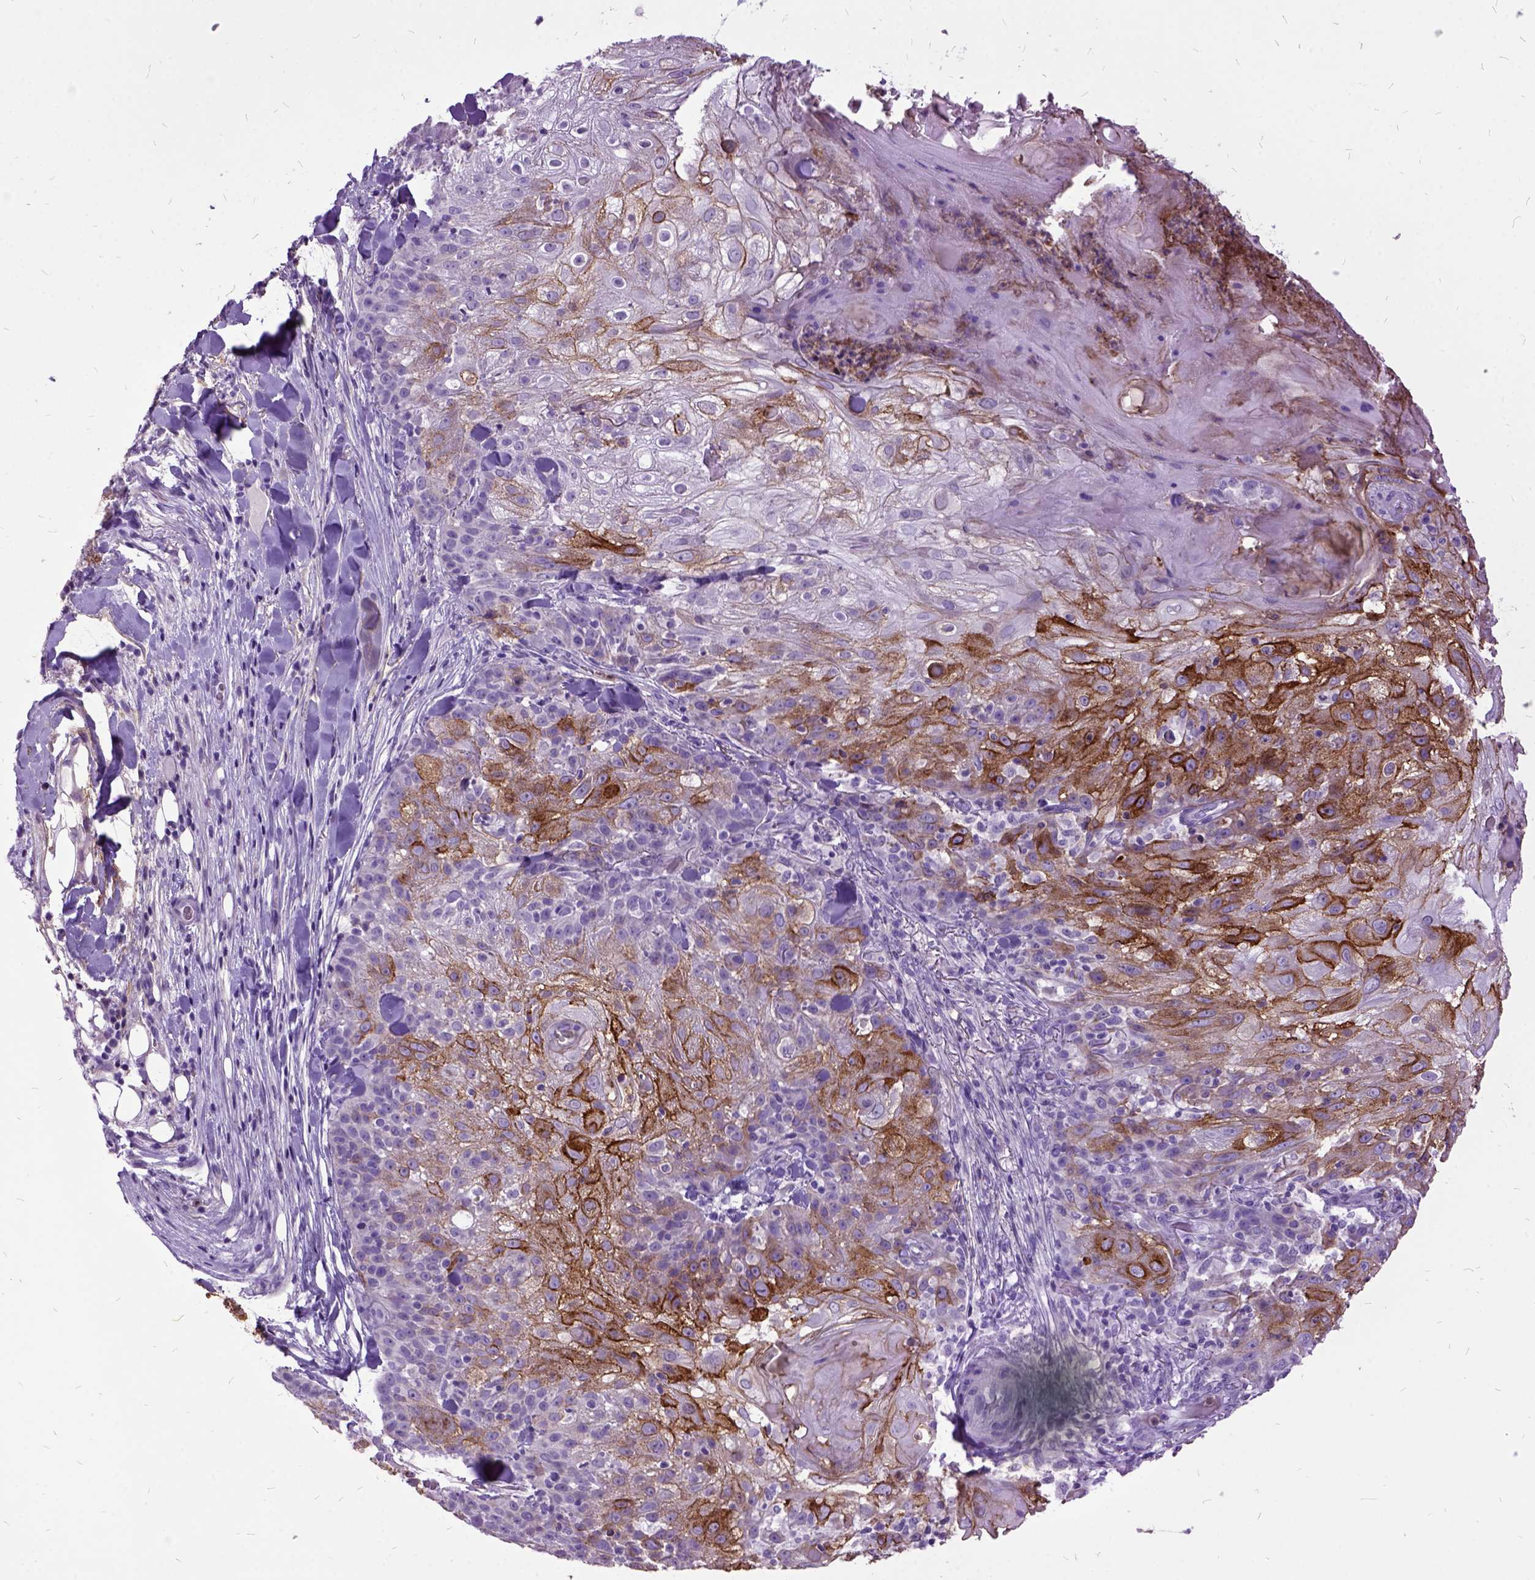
{"staining": {"intensity": "strong", "quantity": ">75%", "location": "cytoplasmic/membranous"}, "tissue": "skin cancer", "cell_type": "Tumor cells", "image_type": "cancer", "snomed": [{"axis": "morphology", "description": "Normal tissue, NOS"}, {"axis": "morphology", "description": "Squamous cell carcinoma, NOS"}, {"axis": "topography", "description": "Skin"}], "caption": "About >75% of tumor cells in human skin cancer display strong cytoplasmic/membranous protein expression as visualized by brown immunohistochemical staining.", "gene": "MME", "patient": {"sex": "female", "age": 83}}